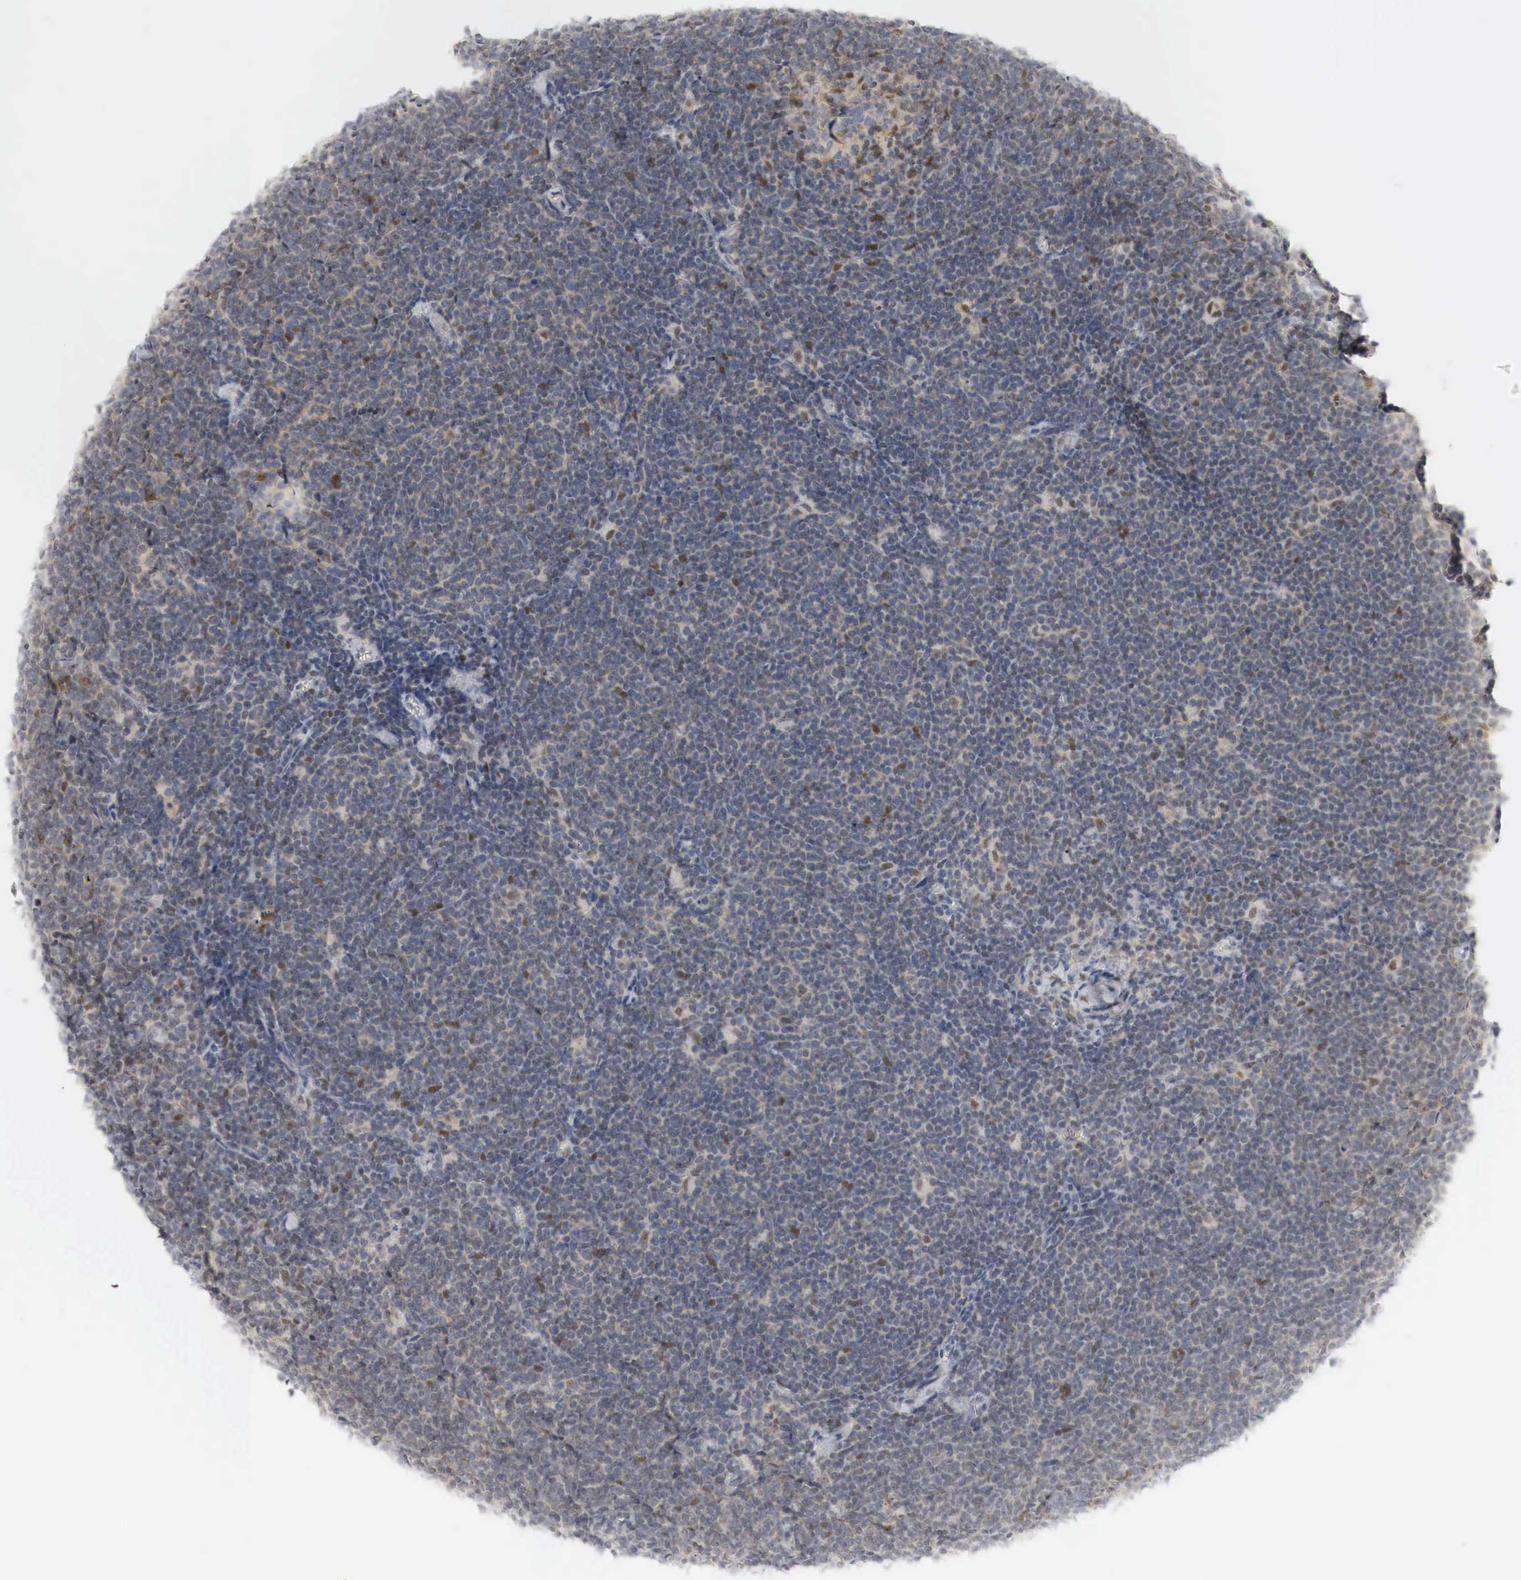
{"staining": {"intensity": "moderate", "quantity": "<25%", "location": "nuclear"}, "tissue": "lymphoma", "cell_type": "Tumor cells", "image_type": "cancer", "snomed": [{"axis": "morphology", "description": "Malignant lymphoma, non-Hodgkin's type, Low grade"}, {"axis": "topography", "description": "Lymph node"}], "caption": "The photomicrograph exhibits immunohistochemical staining of lymphoma. There is moderate nuclear staining is present in approximately <25% of tumor cells. Nuclei are stained in blue.", "gene": "MYC", "patient": {"sex": "male", "age": 65}}